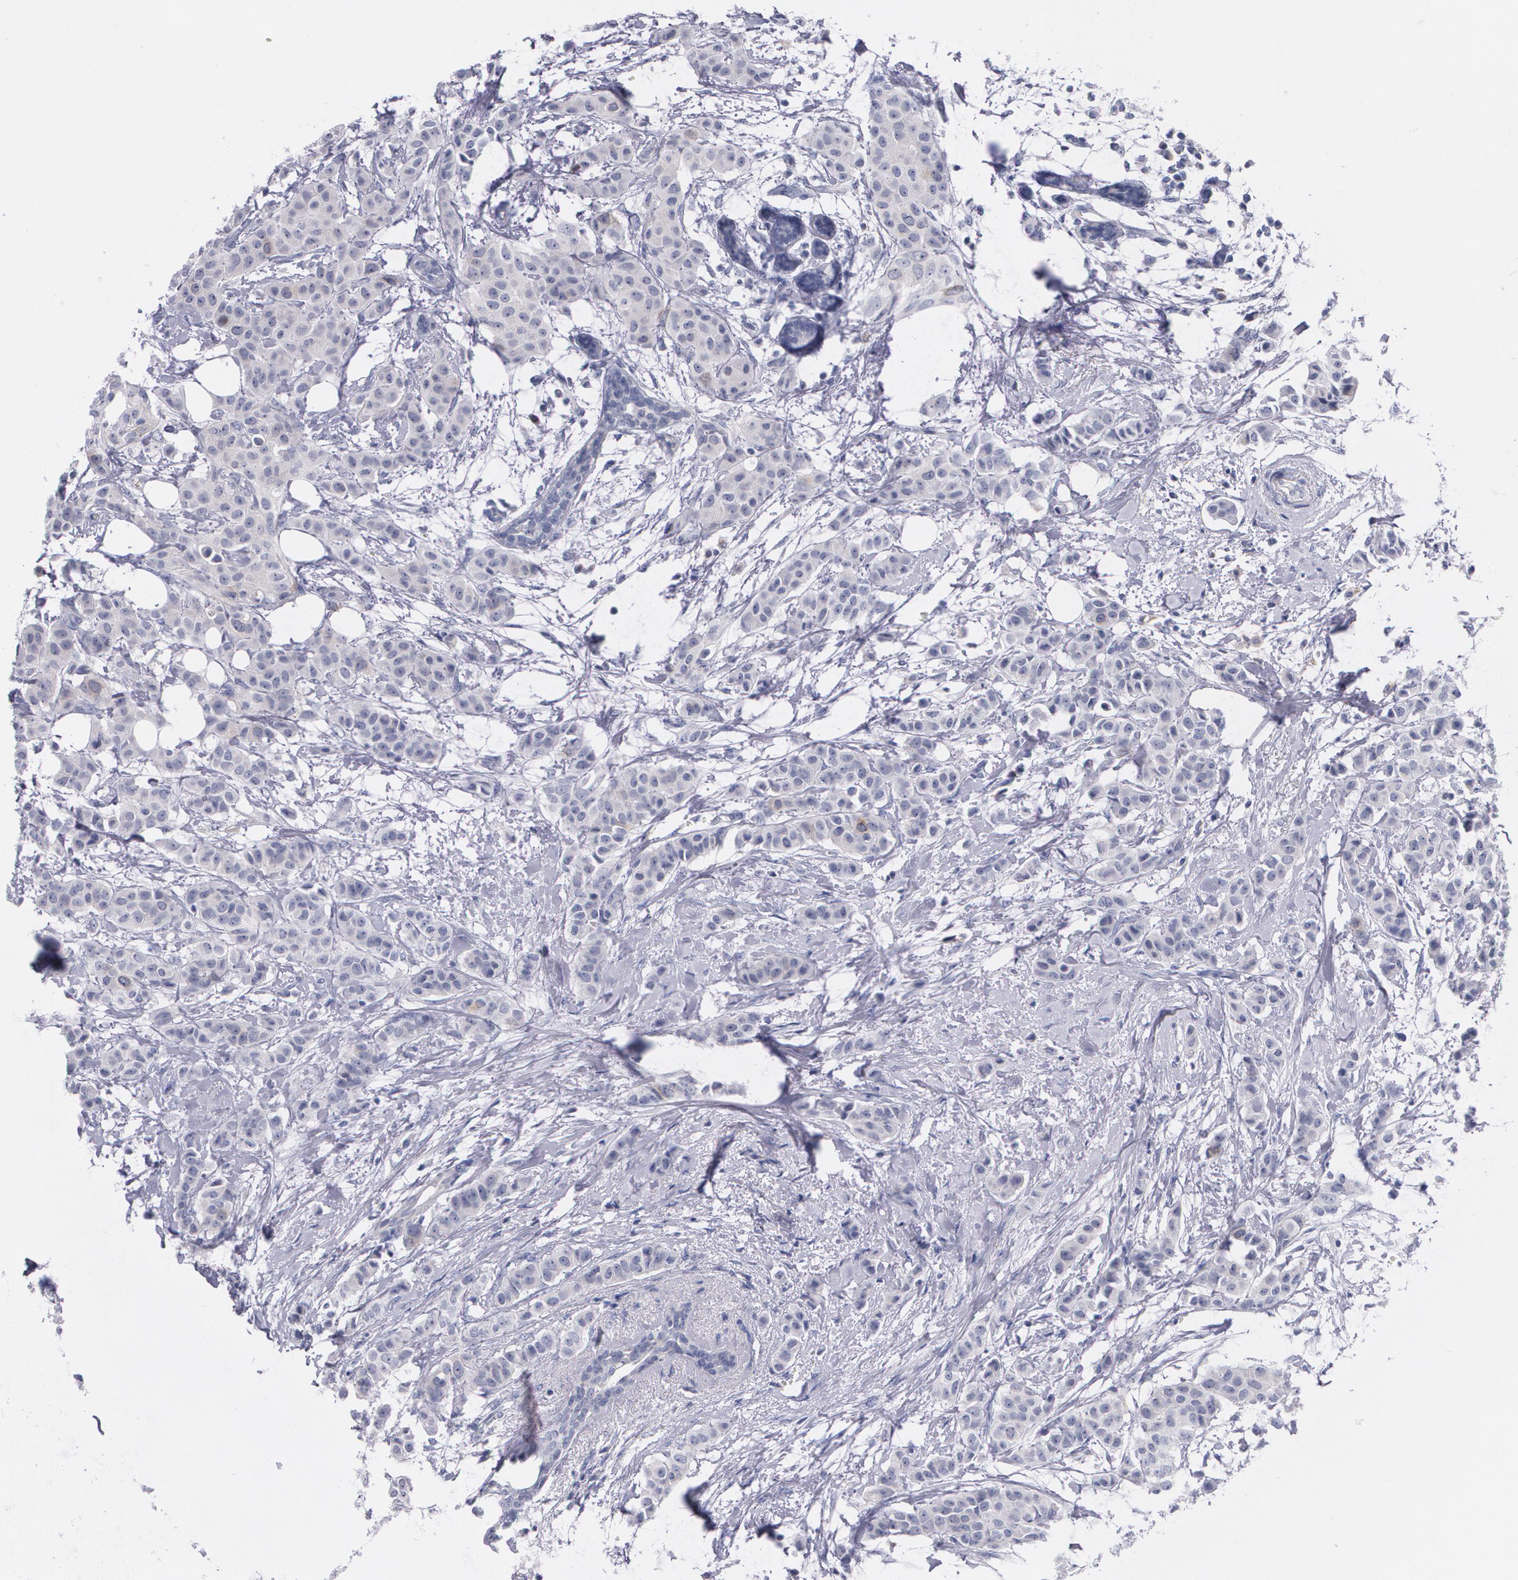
{"staining": {"intensity": "moderate", "quantity": "<25%", "location": "cytoplasmic/membranous"}, "tissue": "breast cancer", "cell_type": "Tumor cells", "image_type": "cancer", "snomed": [{"axis": "morphology", "description": "Duct carcinoma"}, {"axis": "topography", "description": "Breast"}], "caption": "Protein positivity by IHC displays moderate cytoplasmic/membranous expression in about <25% of tumor cells in breast infiltrating ductal carcinoma.", "gene": "HMMR", "patient": {"sex": "female", "age": 40}}